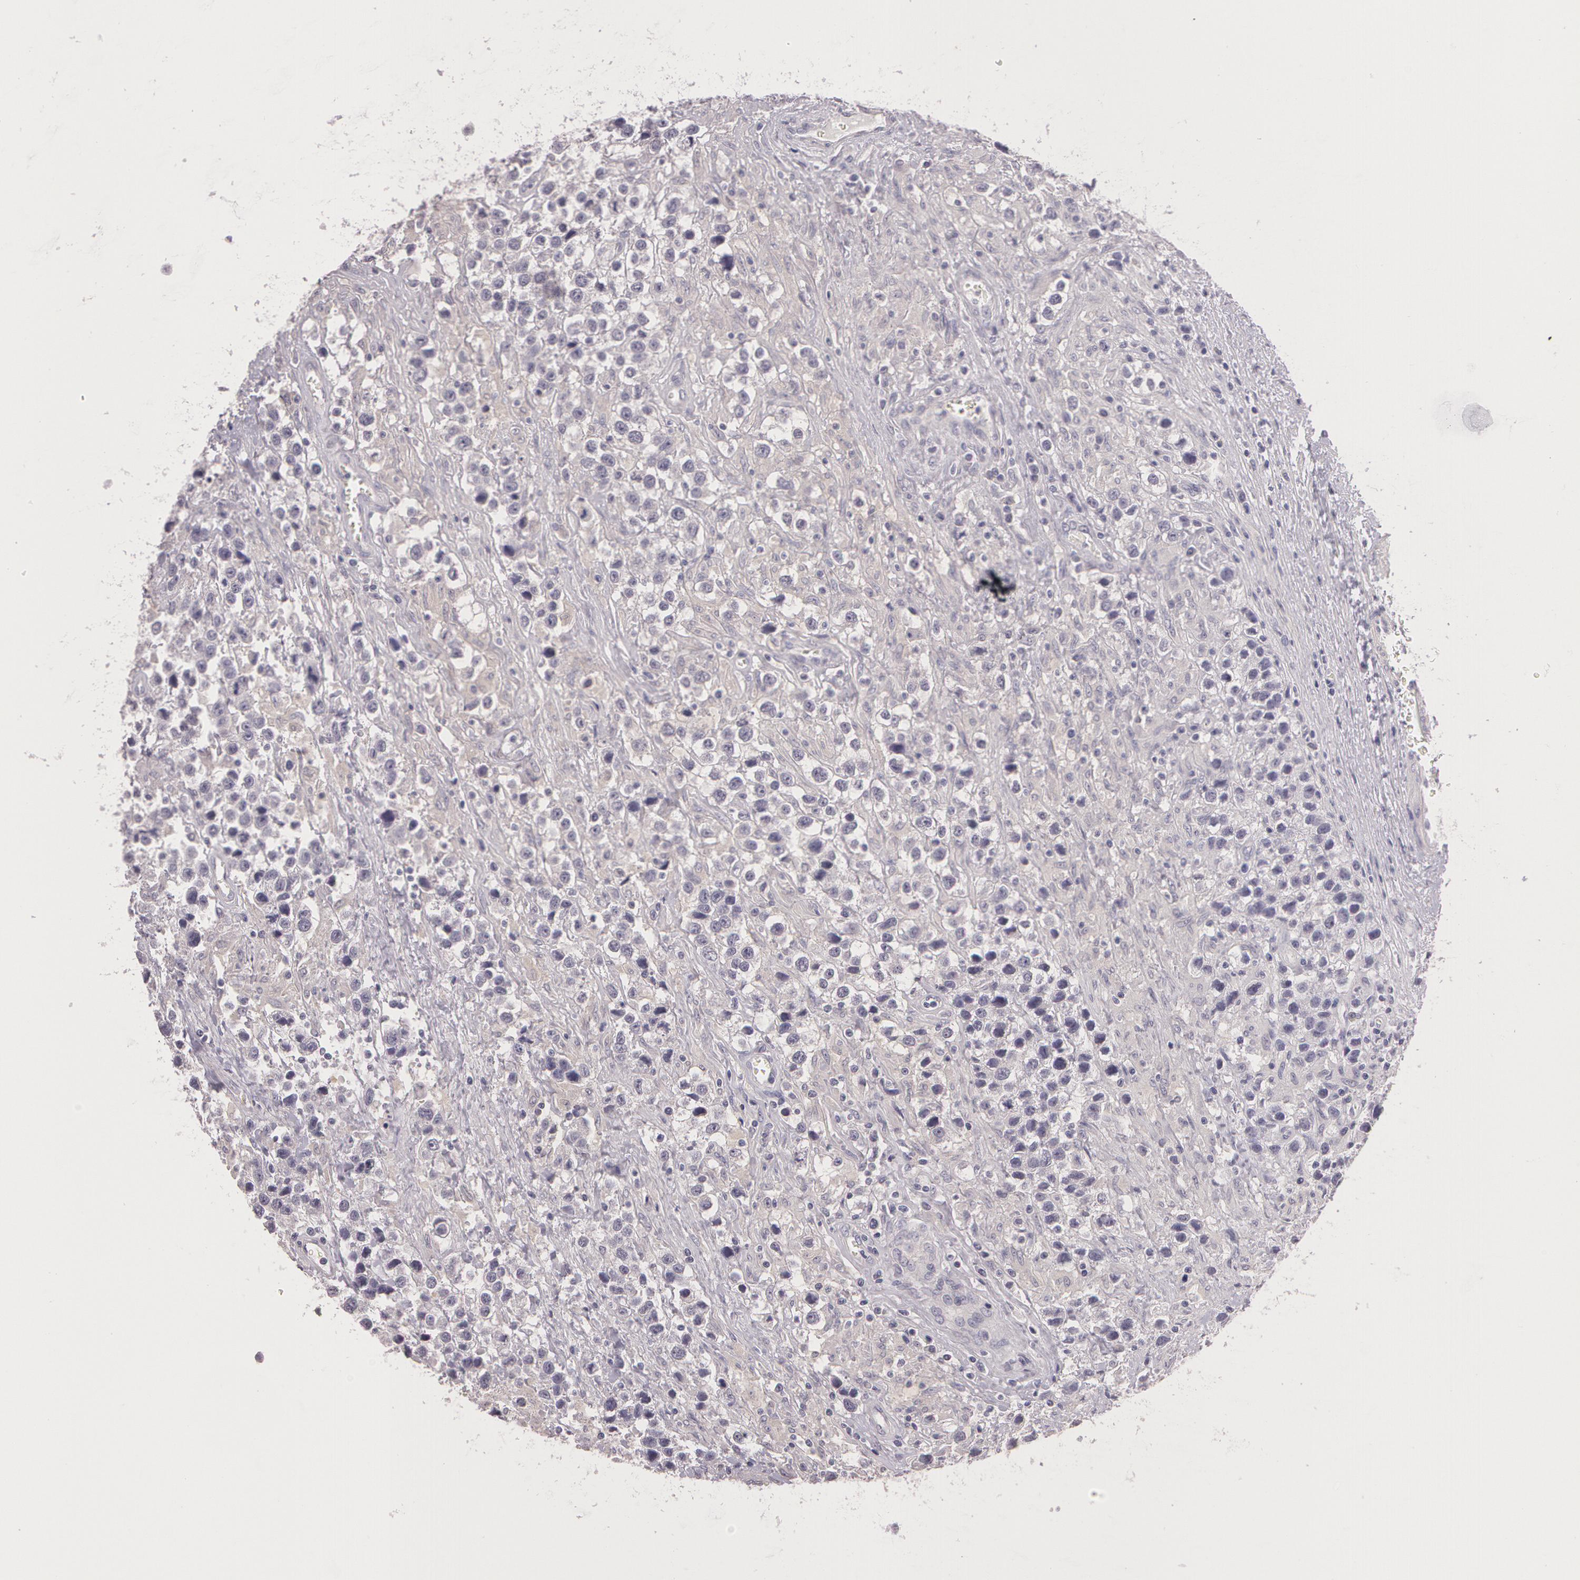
{"staining": {"intensity": "negative", "quantity": "none", "location": "none"}, "tissue": "testis cancer", "cell_type": "Tumor cells", "image_type": "cancer", "snomed": [{"axis": "morphology", "description": "Seminoma, NOS"}, {"axis": "topography", "description": "Testis"}], "caption": "Immunohistochemistry (IHC) micrograph of testis cancer (seminoma) stained for a protein (brown), which displays no positivity in tumor cells.", "gene": "G2E3", "patient": {"sex": "male", "age": 43}}